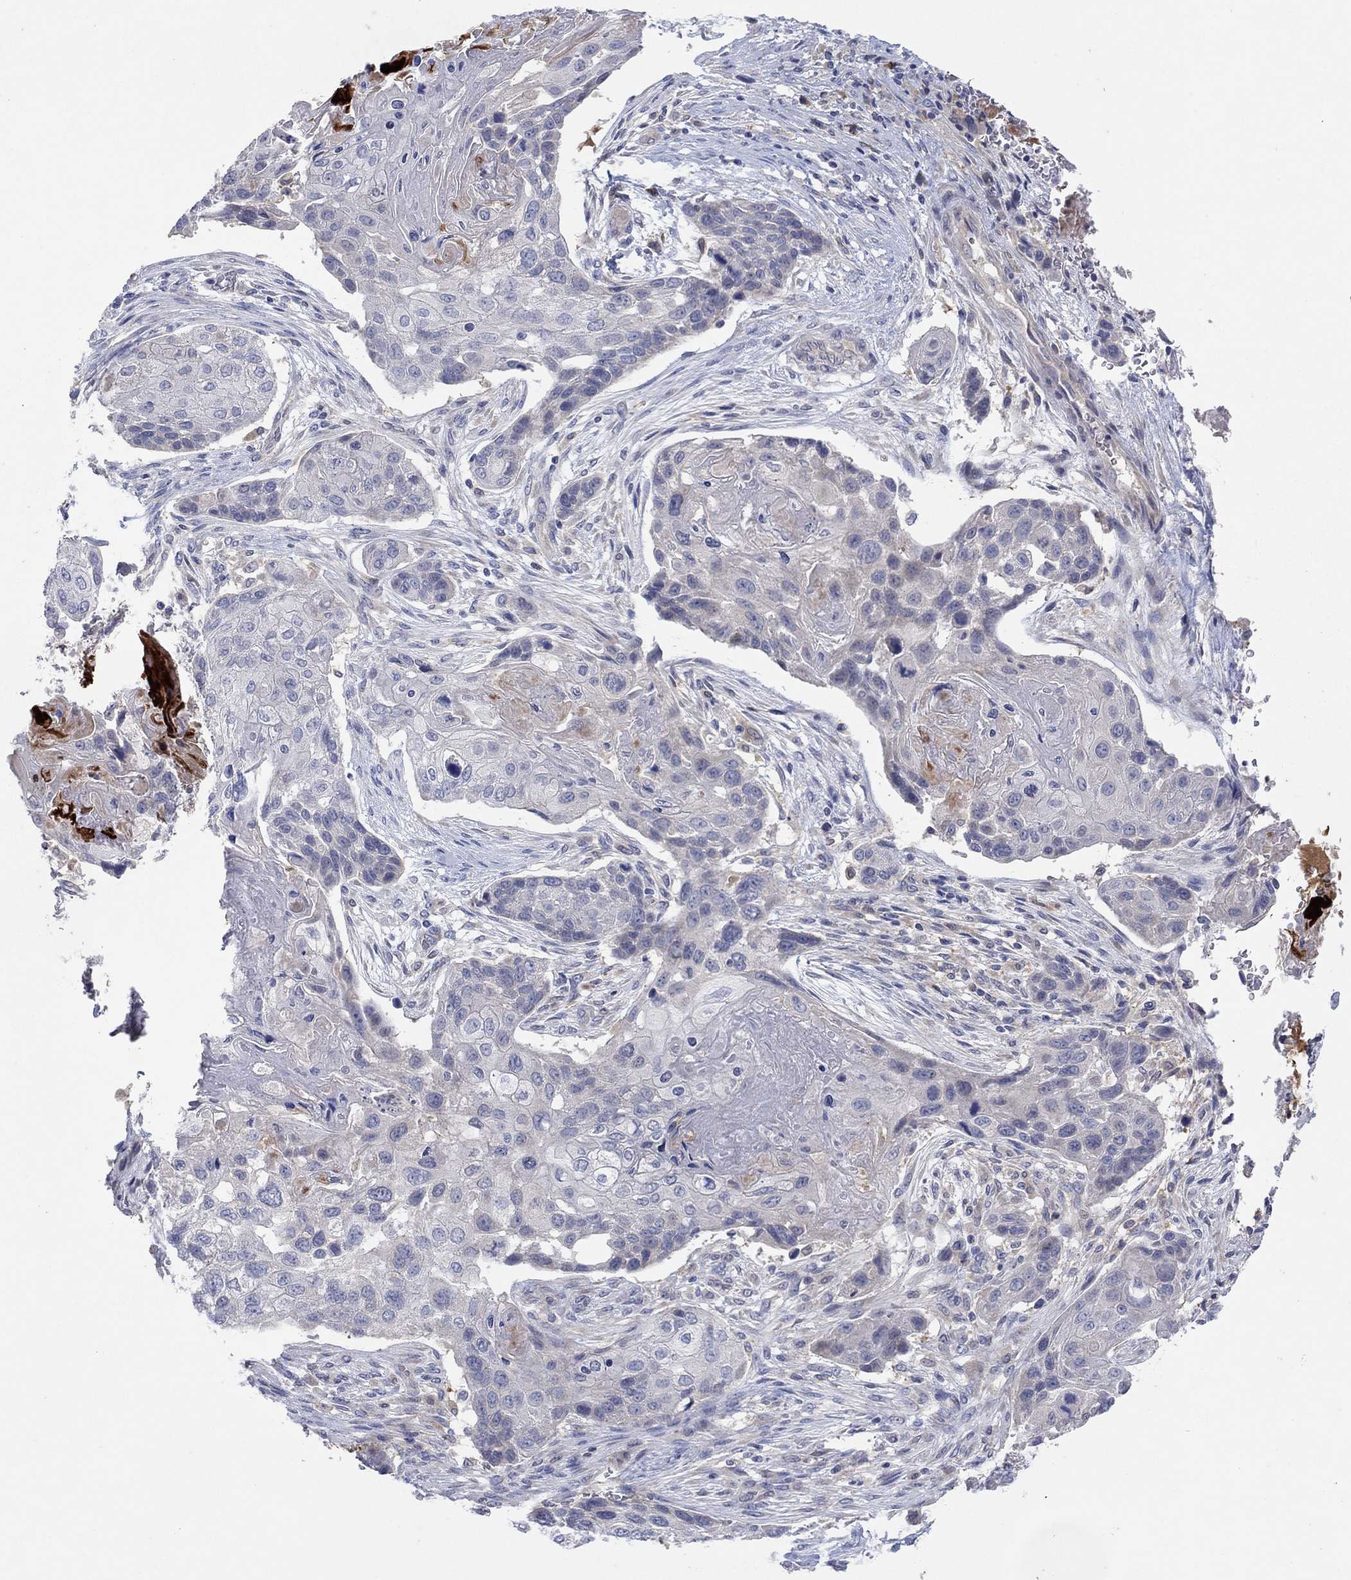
{"staining": {"intensity": "negative", "quantity": "none", "location": "none"}, "tissue": "lung cancer", "cell_type": "Tumor cells", "image_type": "cancer", "snomed": [{"axis": "morphology", "description": "Normal tissue, NOS"}, {"axis": "morphology", "description": "Squamous cell carcinoma, NOS"}, {"axis": "topography", "description": "Bronchus"}, {"axis": "topography", "description": "Lung"}], "caption": "Micrograph shows no protein expression in tumor cells of lung squamous cell carcinoma tissue.", "gene": "PLCL2", "patient": {"sex": "male", "age": 69}}